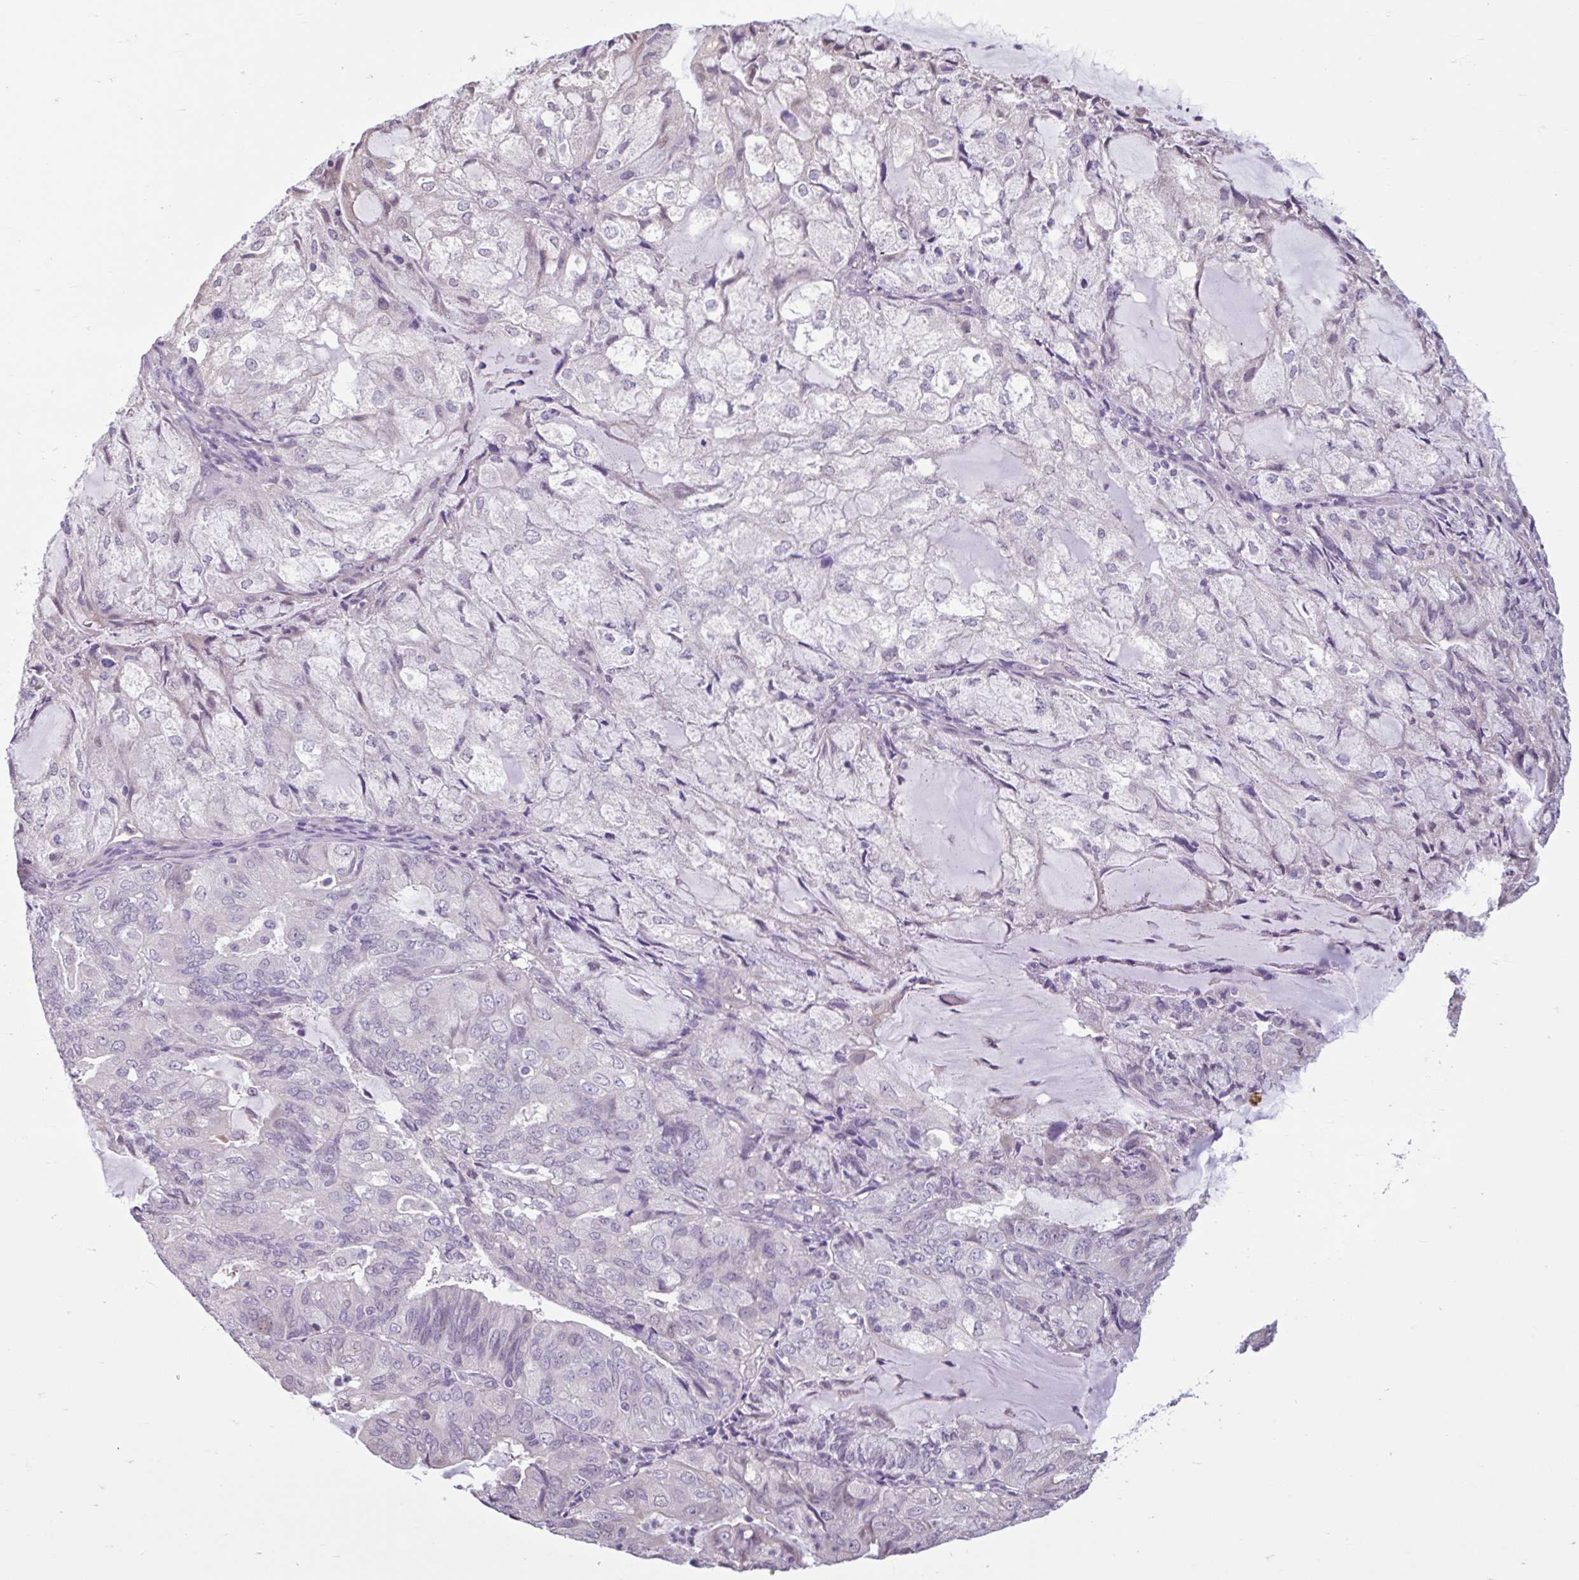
{"staining": {"intensity": "negative", "quantity": "none", "location": "none"}, "tissue": "endometrial cancer", "cell_type": "Tumor cells", "image_type": "cancer", "snomed": [{"axis": "morphology", "description": "Adenocarcinoma, NOS"}, {"axis": "topography", "description": "Endometrium"}], "caption": "This is an immunohistochemistry (IHC) histopathology image of human endometrial cancer (adenocarcinoma). There is no staining in tumor cells.", "gene": "CDH19", "patient": {"sex": "female", "age": 81}}